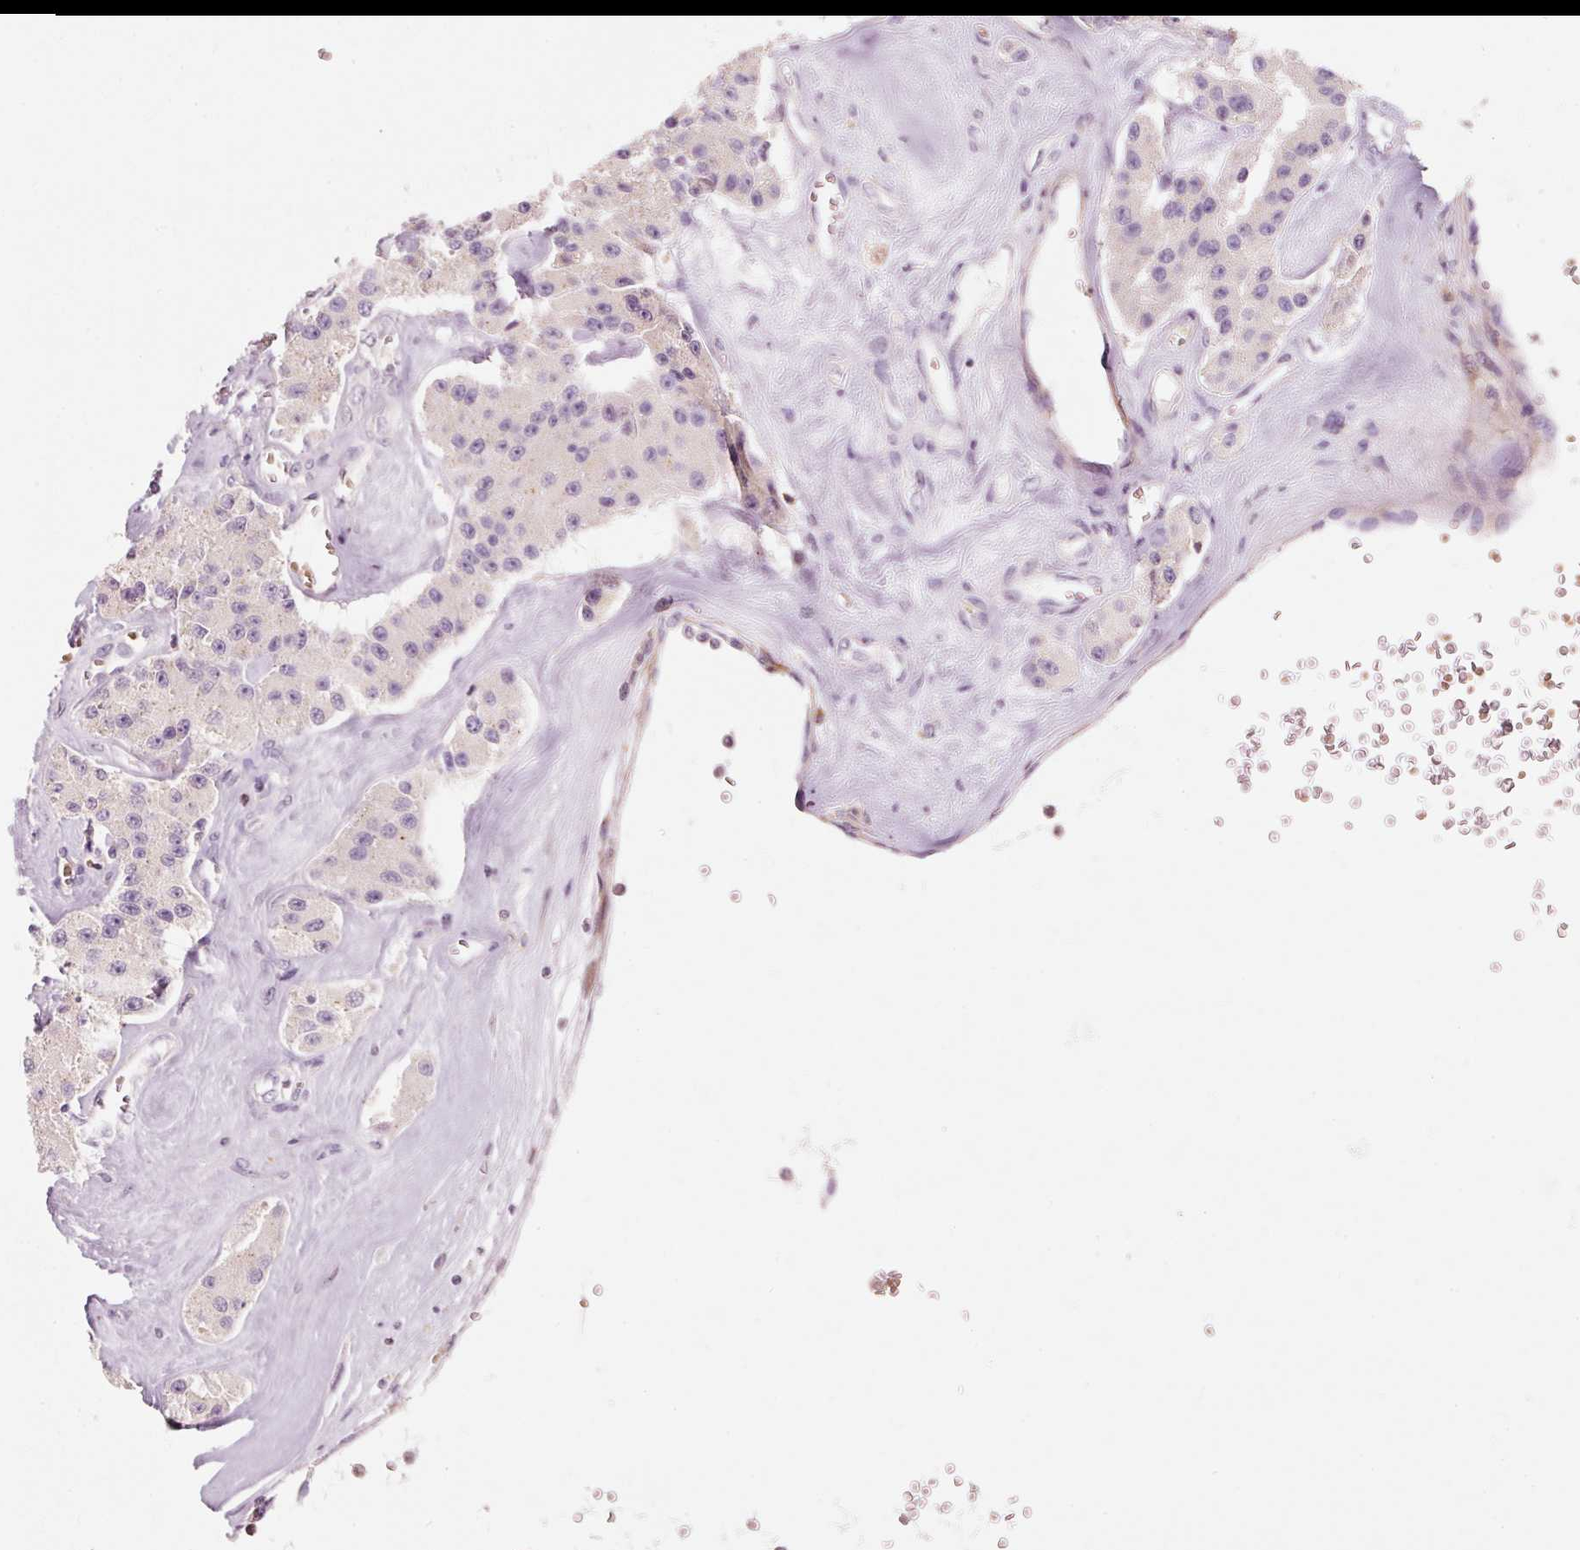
{"staining": {"intensity": "negative", "quantity": "none", "location": "none"}, "tissue": "carcinoid", "cell_type": "Tumor cells", "image_type": "cancer", "snomed": [{"axis": "morphology", "description": "Carcinoid, malignant, NOS"}, {"axis": "topography", "description": "Pancreas"}], "caption": "Histopathology image shows no significant protein positivity in tumor cells of malignant carcinoid.", "gene": "OR8K1", "patient": {"sex": "male", "age": 41}}